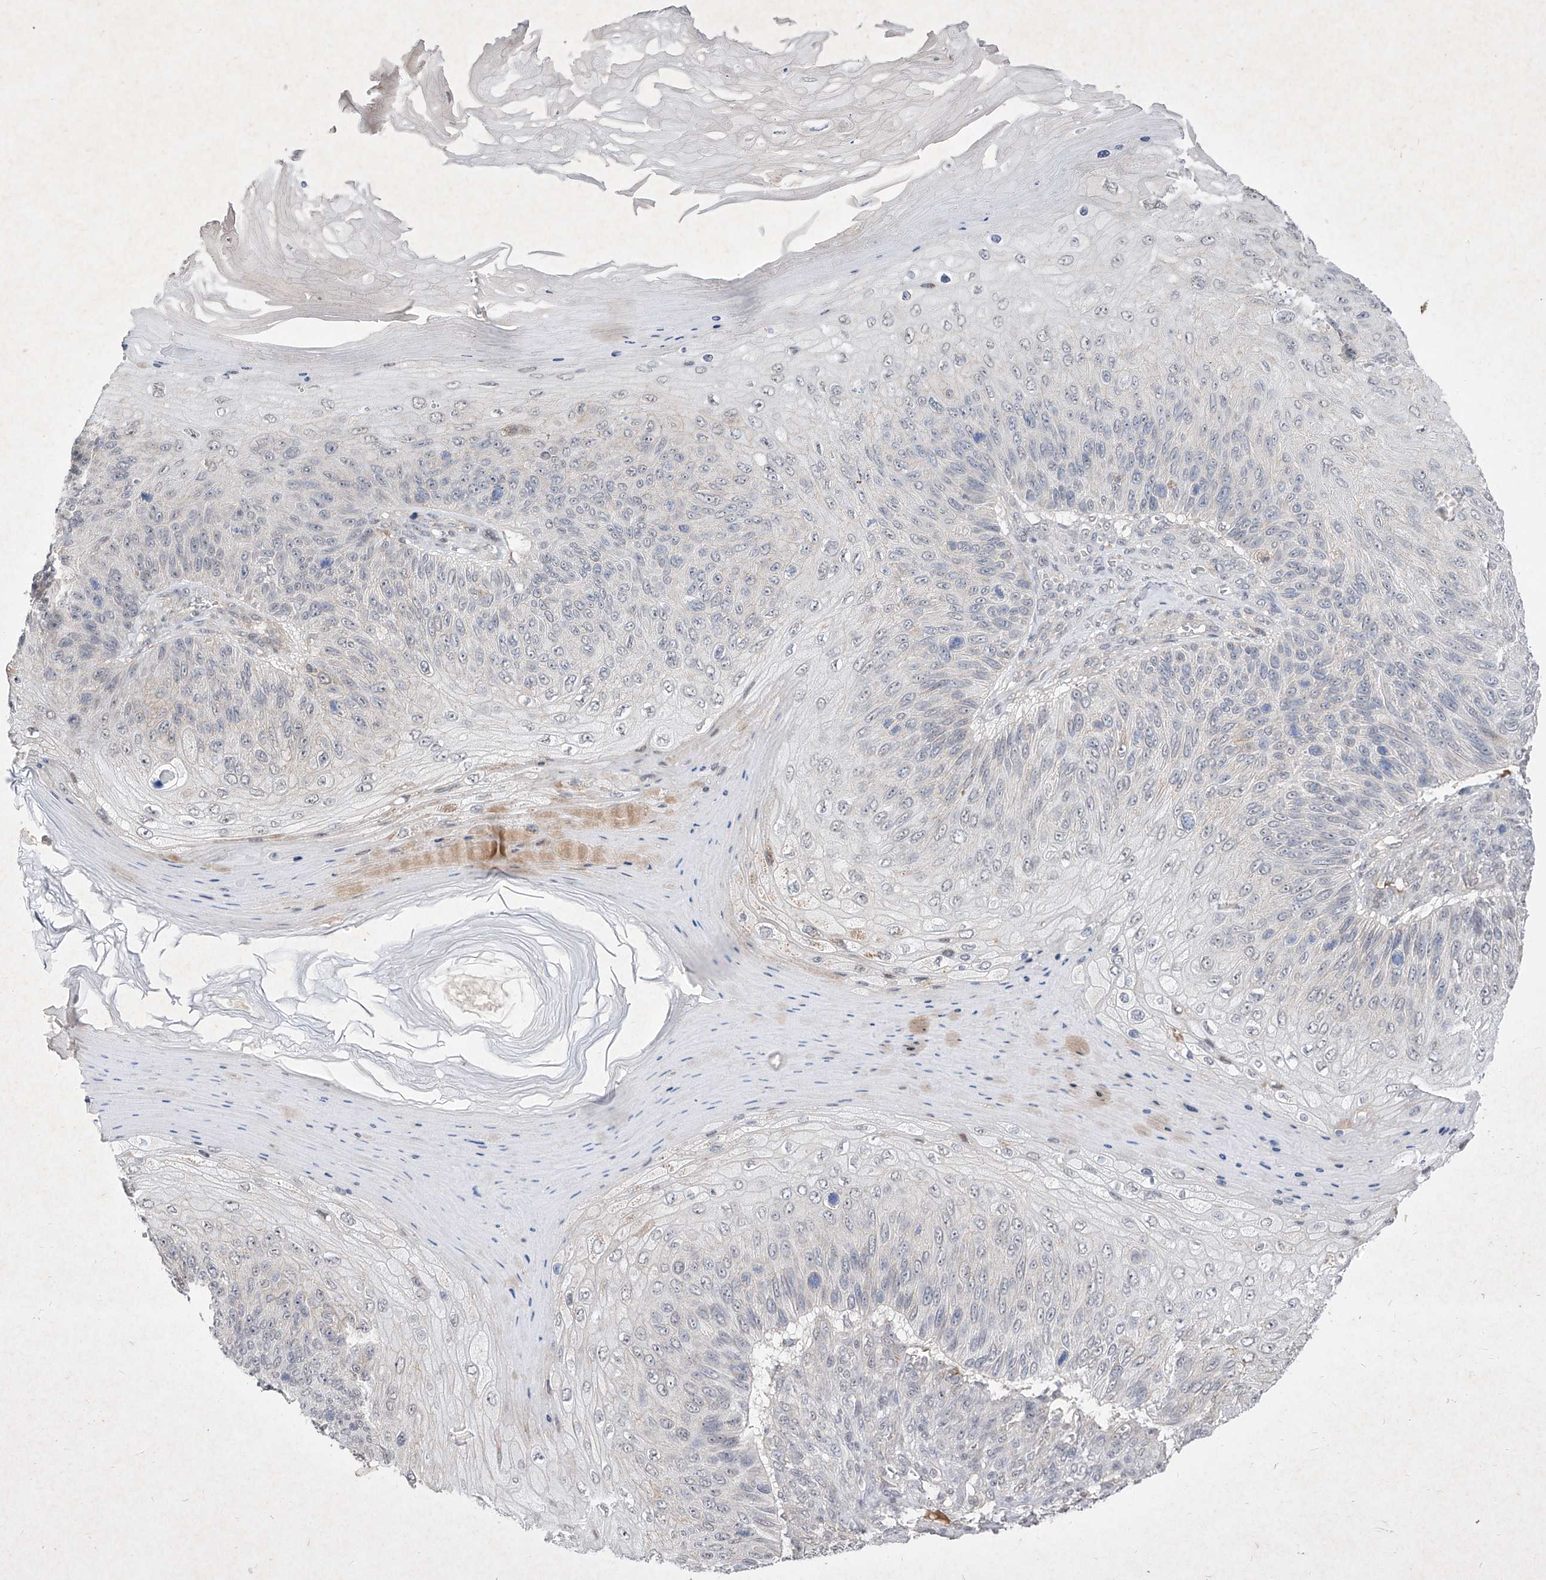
{"staining": {"intensity": "negative", "quantity": "none", "location": "none"}, "tissue": "skin cancer", "cell_type": "Tumor cells", "image_type": "cancer", "snomed": [{"axis": "morphology", "description": "Squamous cell carcinoma, NOS"}, {"axis": "topography", "description": "Skin"}], "caption": "Immunohistochemistry photomicrograph of neoplastic tissue: human skin squamous cell carcinoma stained with DAB reveals no significant protein positivity in tumor cells.", "gene": "C4A", "patient": {"sex": "female", "age": 88}}